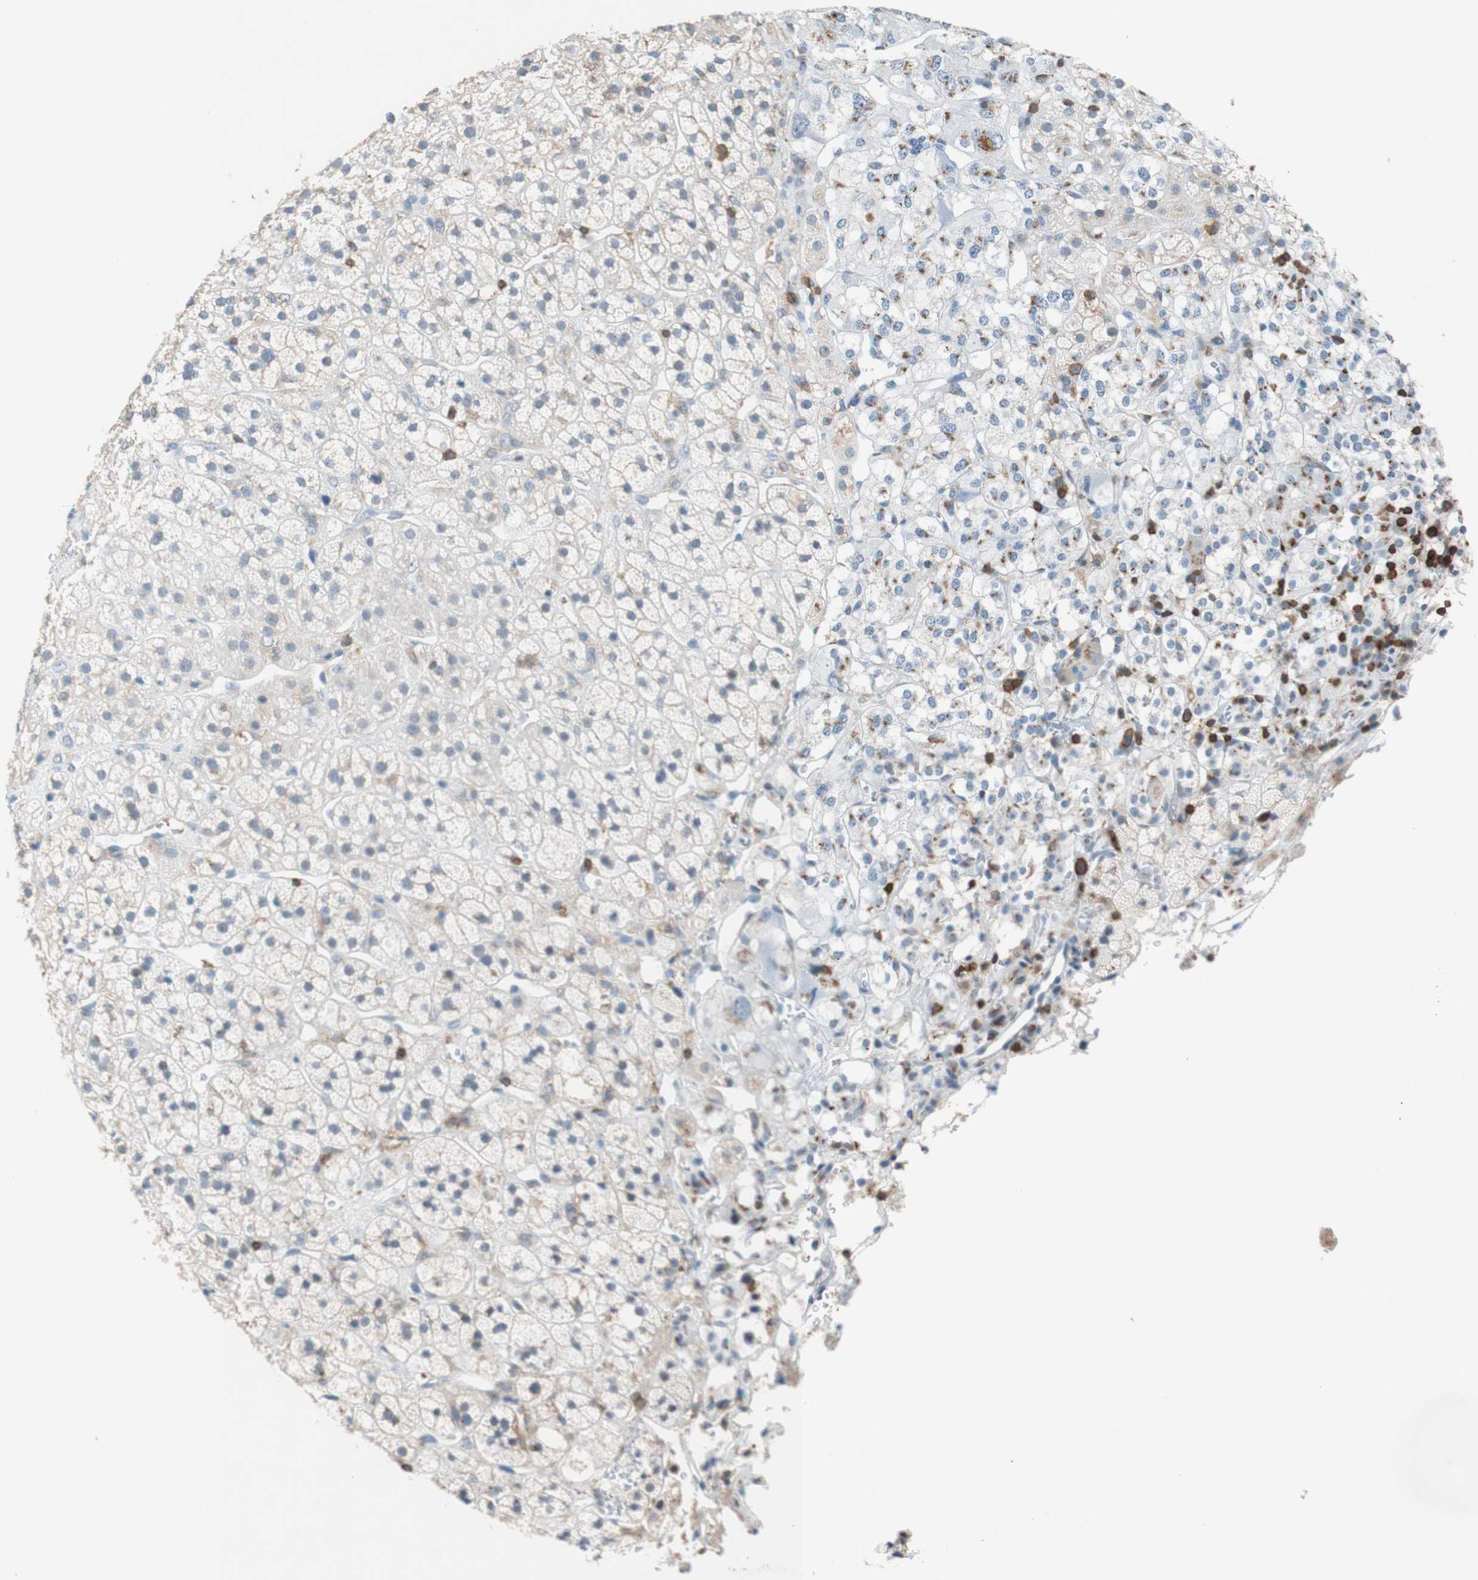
{"staining": {"intensity": "weak", "quantity": "25%-75%", "location": "cytoplasmic/membranous"}, "tissue": "adrenal gland", "cell_type": "Glandular cells", "image_type": "normal", "snomed": [{"axis": "morphology", "description": "Normal tissue, NOS"}, {"axis": "topography", "description": "Adrenal gland"}], "caption": "Brown immunohistochemical staining in benign adrenal gland displays weak cytoplasmic/membranous staining in approximately 25%-75% of glandular cells.", "gene": "SPINK6", "patient": {"sex": "male", "age": 56}}